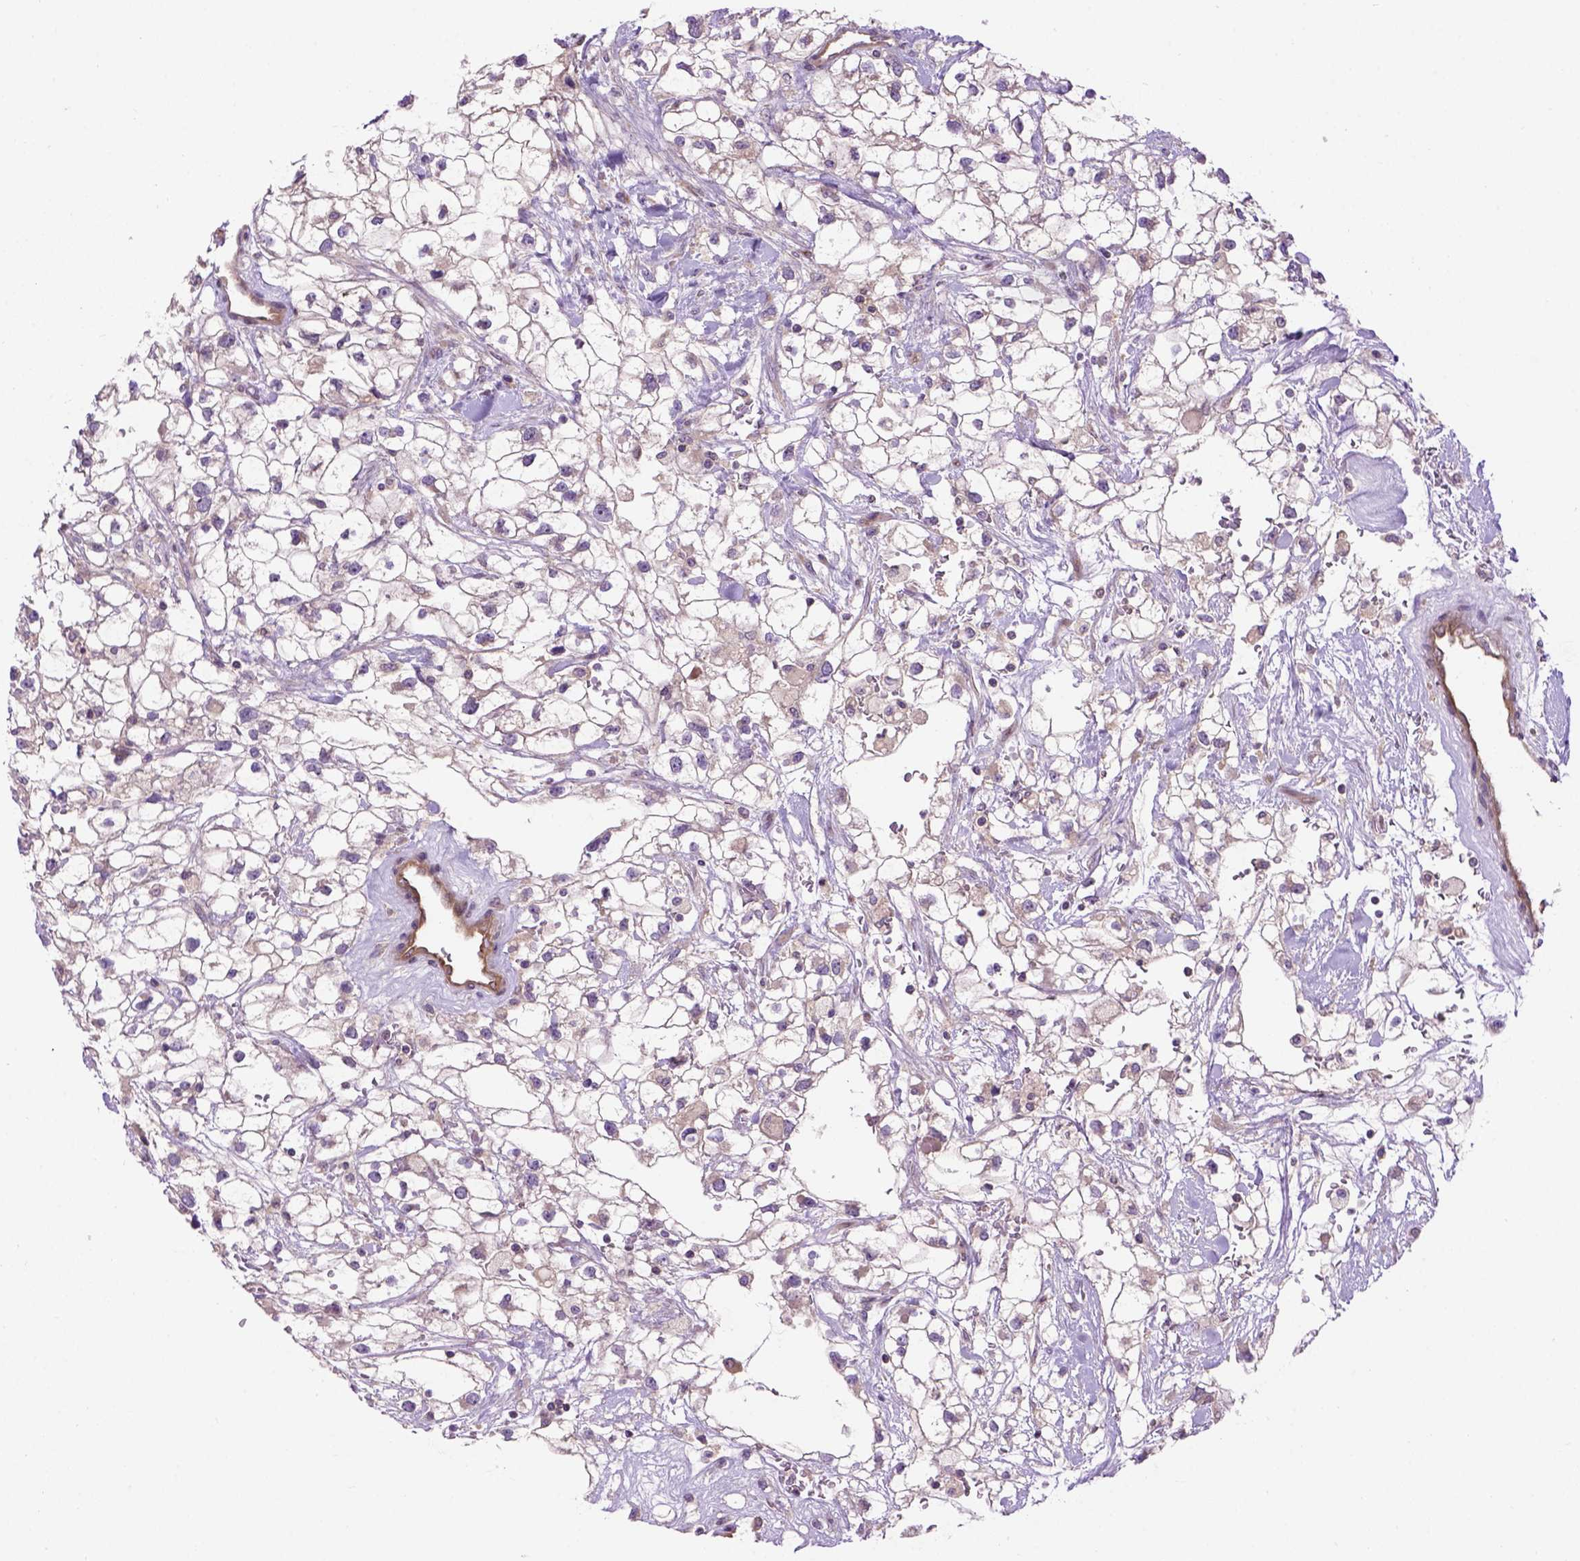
{"staining": {"intensity": "negative", "quantity": "none", "location": "none"}, "tissue": "renal cancer", "cell_type": "Tumor cells", "image_type": "cancer", "snomed": [{"axis": "morphology", "description": "Adenocarcinoma, NOS"}, {"axis": "topography", "description": "Kidney"}], "caption": "Tumor cells show no significant protein expression in renal cancer (adenocarcinoma).", "gene": "CASKIN2", "patient": {"sex": "male", "age": 59}}